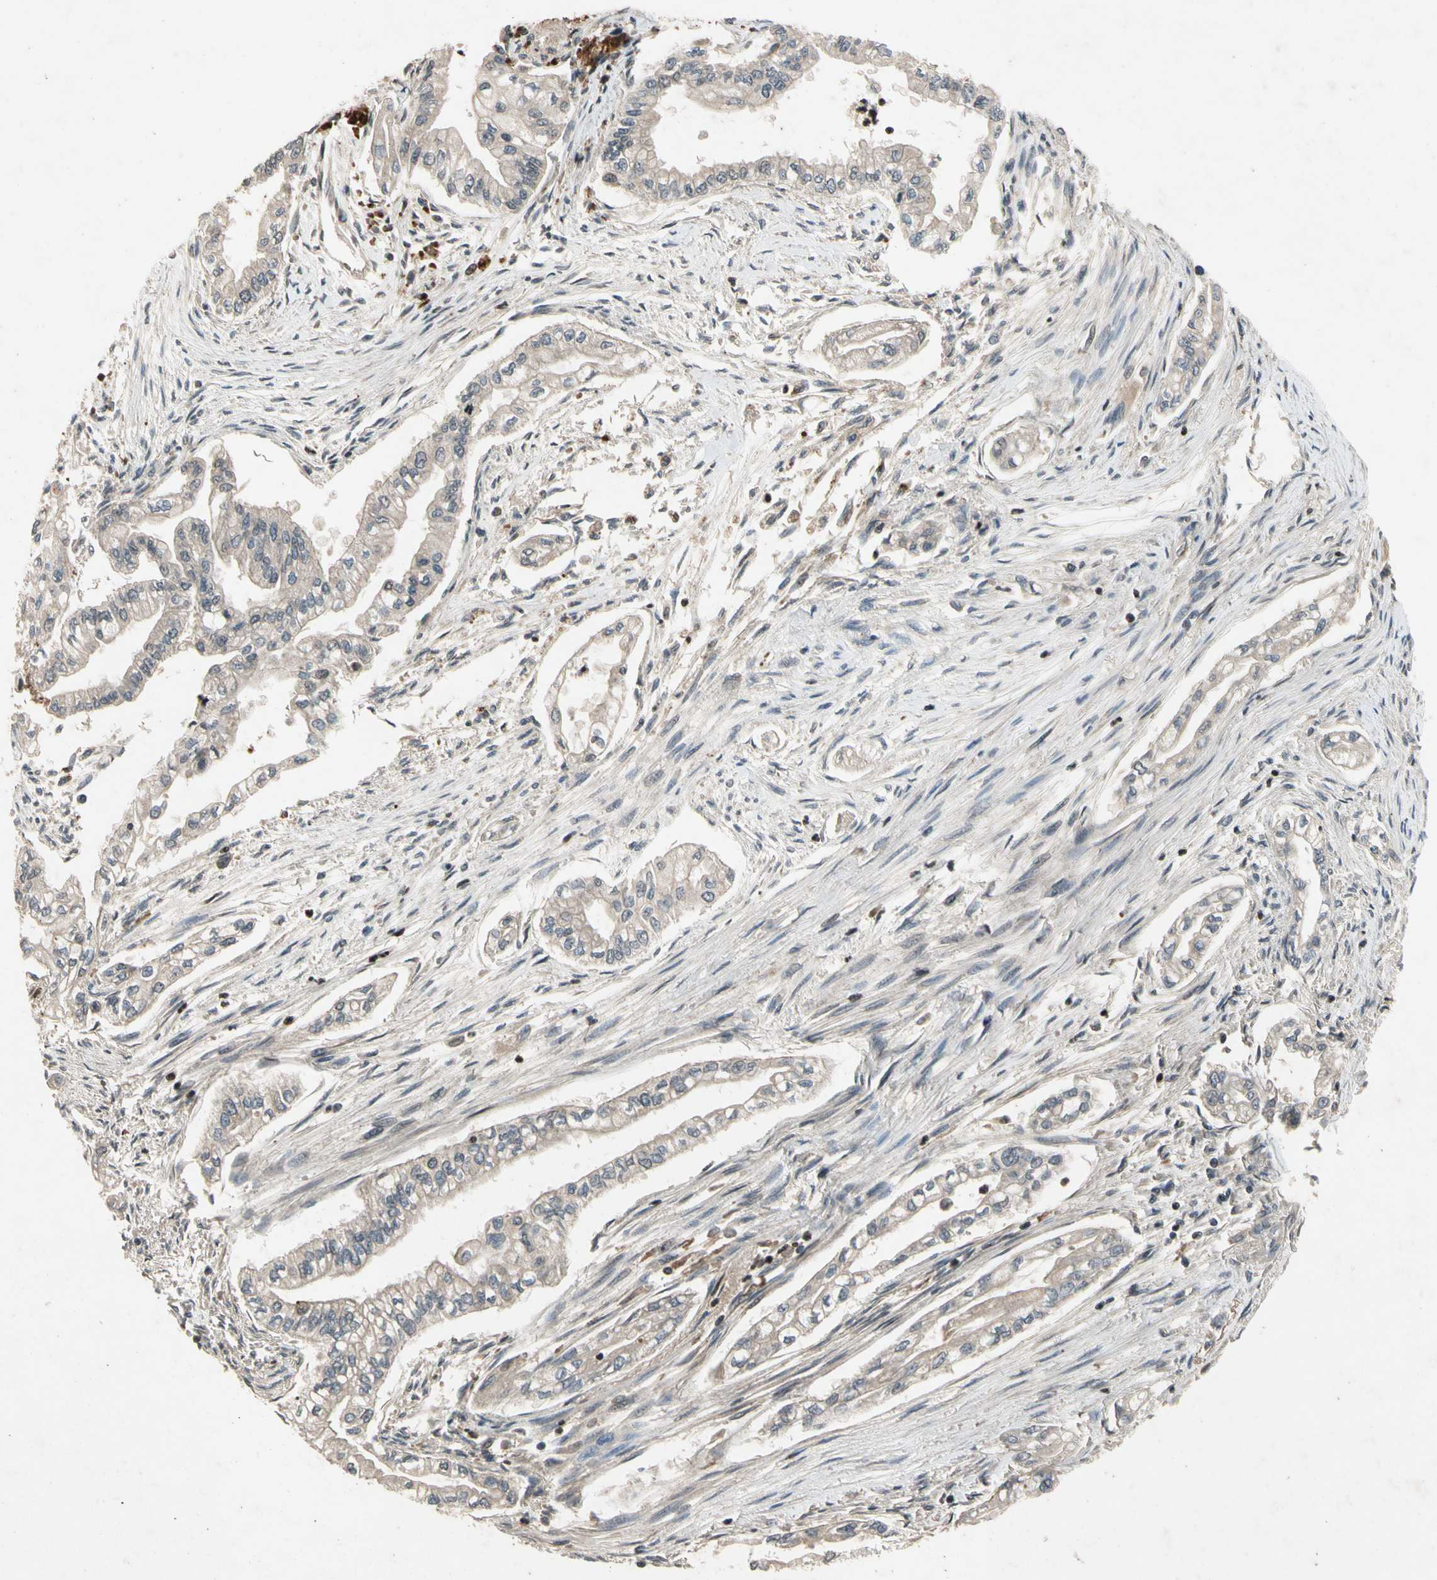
{"staining": {"intensity": "weak", "quantity": ">75%", "location": "cytoplasmic/membranous"}, "tissue": "pancreatic cancer", "cell_type": "Tumor cells", "image_type": "cancer", "snomed": [{"axis": "morphology", "description": "Normal tissue, NOS"}, {"axis": "topography", "description": "Pancreas"}], "caption": "IHC staining of pancreatic cancer, which exhibits low levels of weak cytoplasmic/membranous positivity in approximately >75% of tumor cells indicating weak cytoplasmic/membranous protein expression. The staining was performed using DAB (3,3'-diaminobenzidine) (brown) for protein detection and nuclei were counterstained in hematoxylin (blue).", "gene": "DPY19L3", "patient": {"sex": "male", "age": 42}}